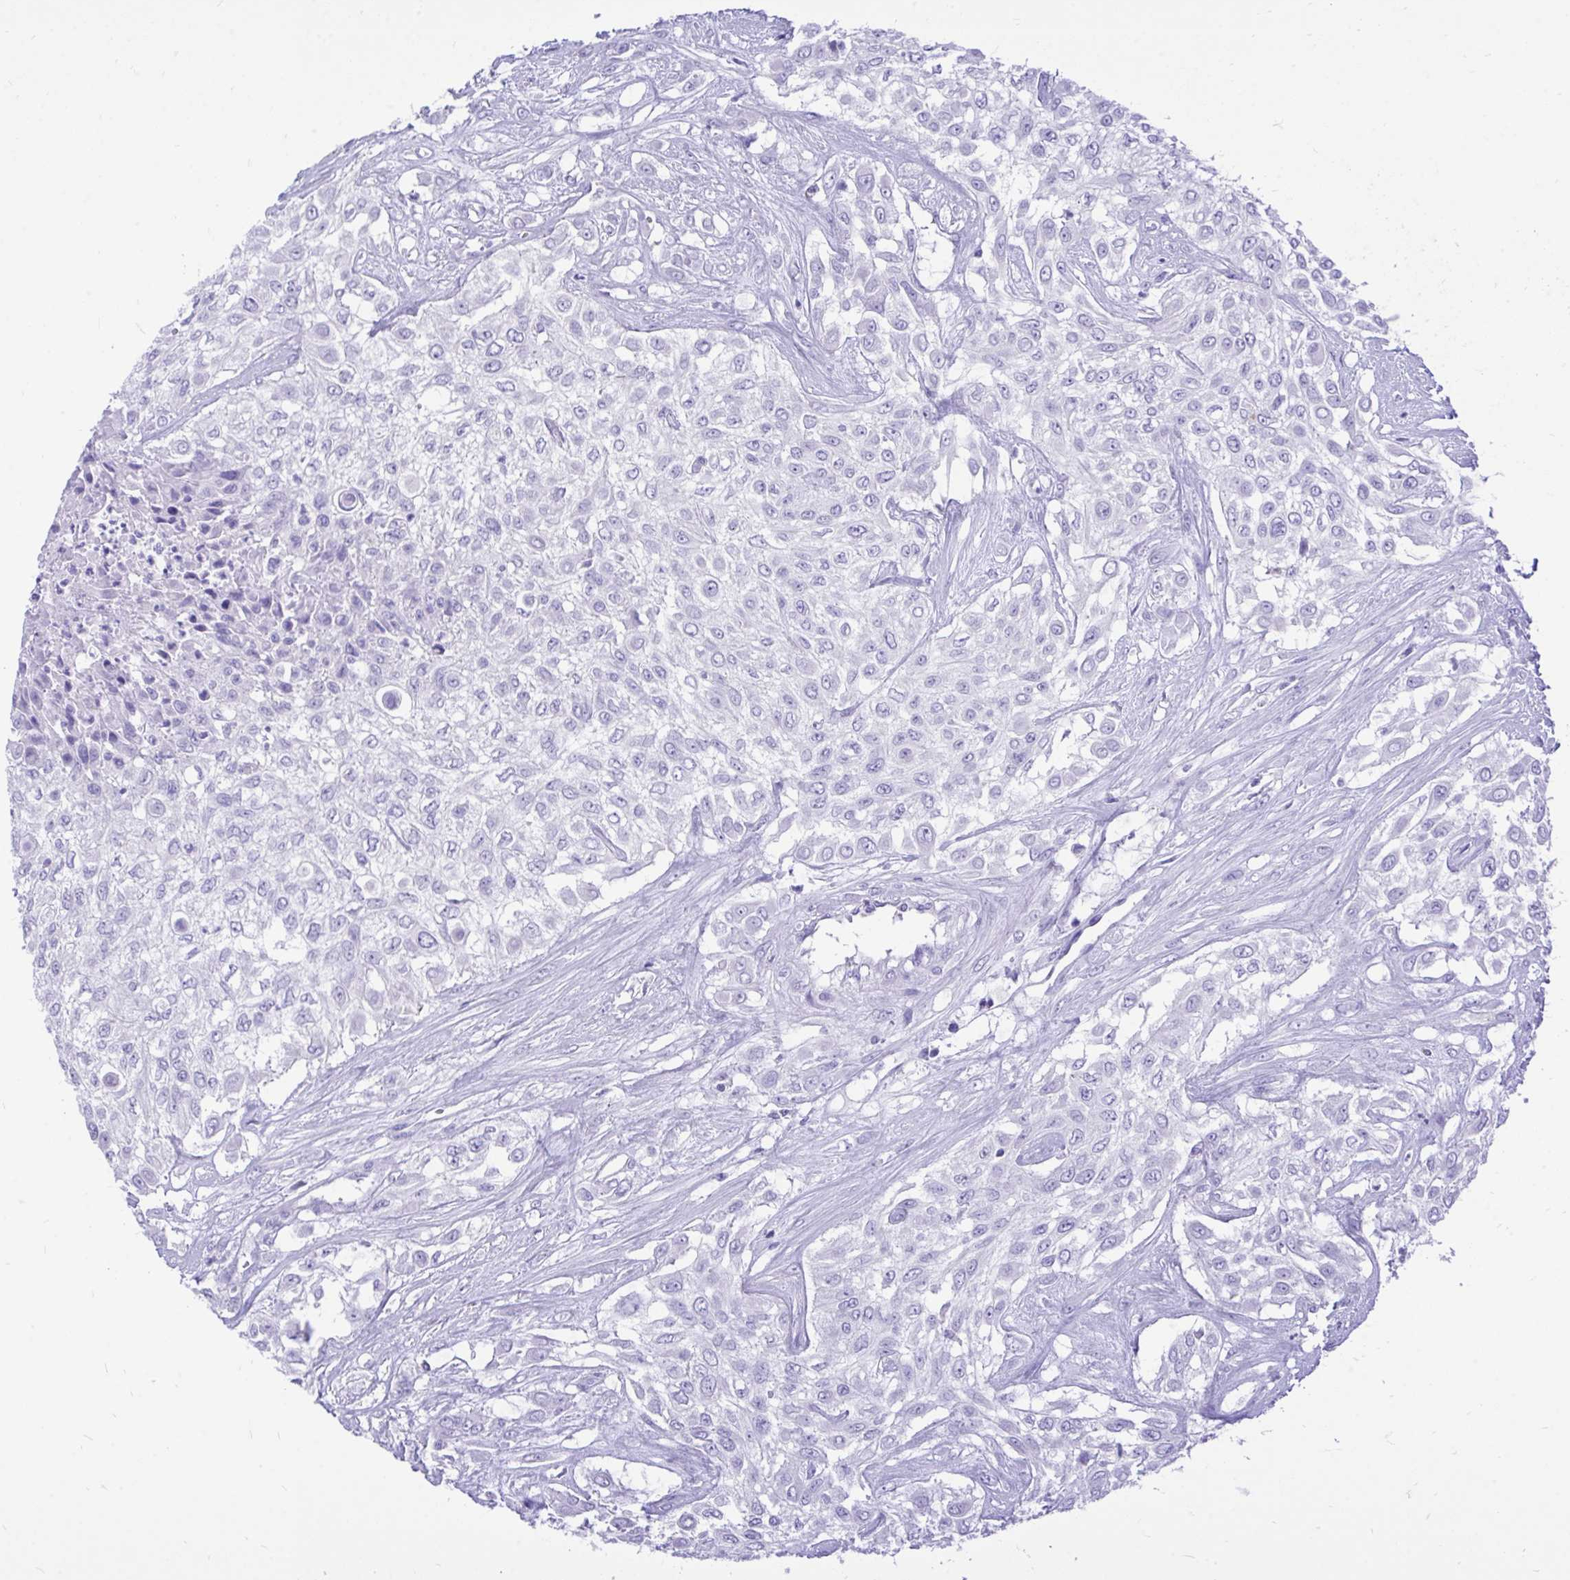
{"staining": {"intensity": "negative", "quantity": "none", "location": "none"}, "tissue": "urothelial cancer", "cell_type": "Tumor cells", "image_type": "cancer", "snomed": [{"axis": "morphology", "description": "Urothelial carcinoma, High grade"}, {"axis": "topography", "description": "Urinary bladder"}], "caption": "The immunohistochemistry (IHC) micrograph has no significant expression in tumor cells of urothelial cancer tissue.", "gene": "MON1A", "patient": {"sex": "male", "age": 57}}